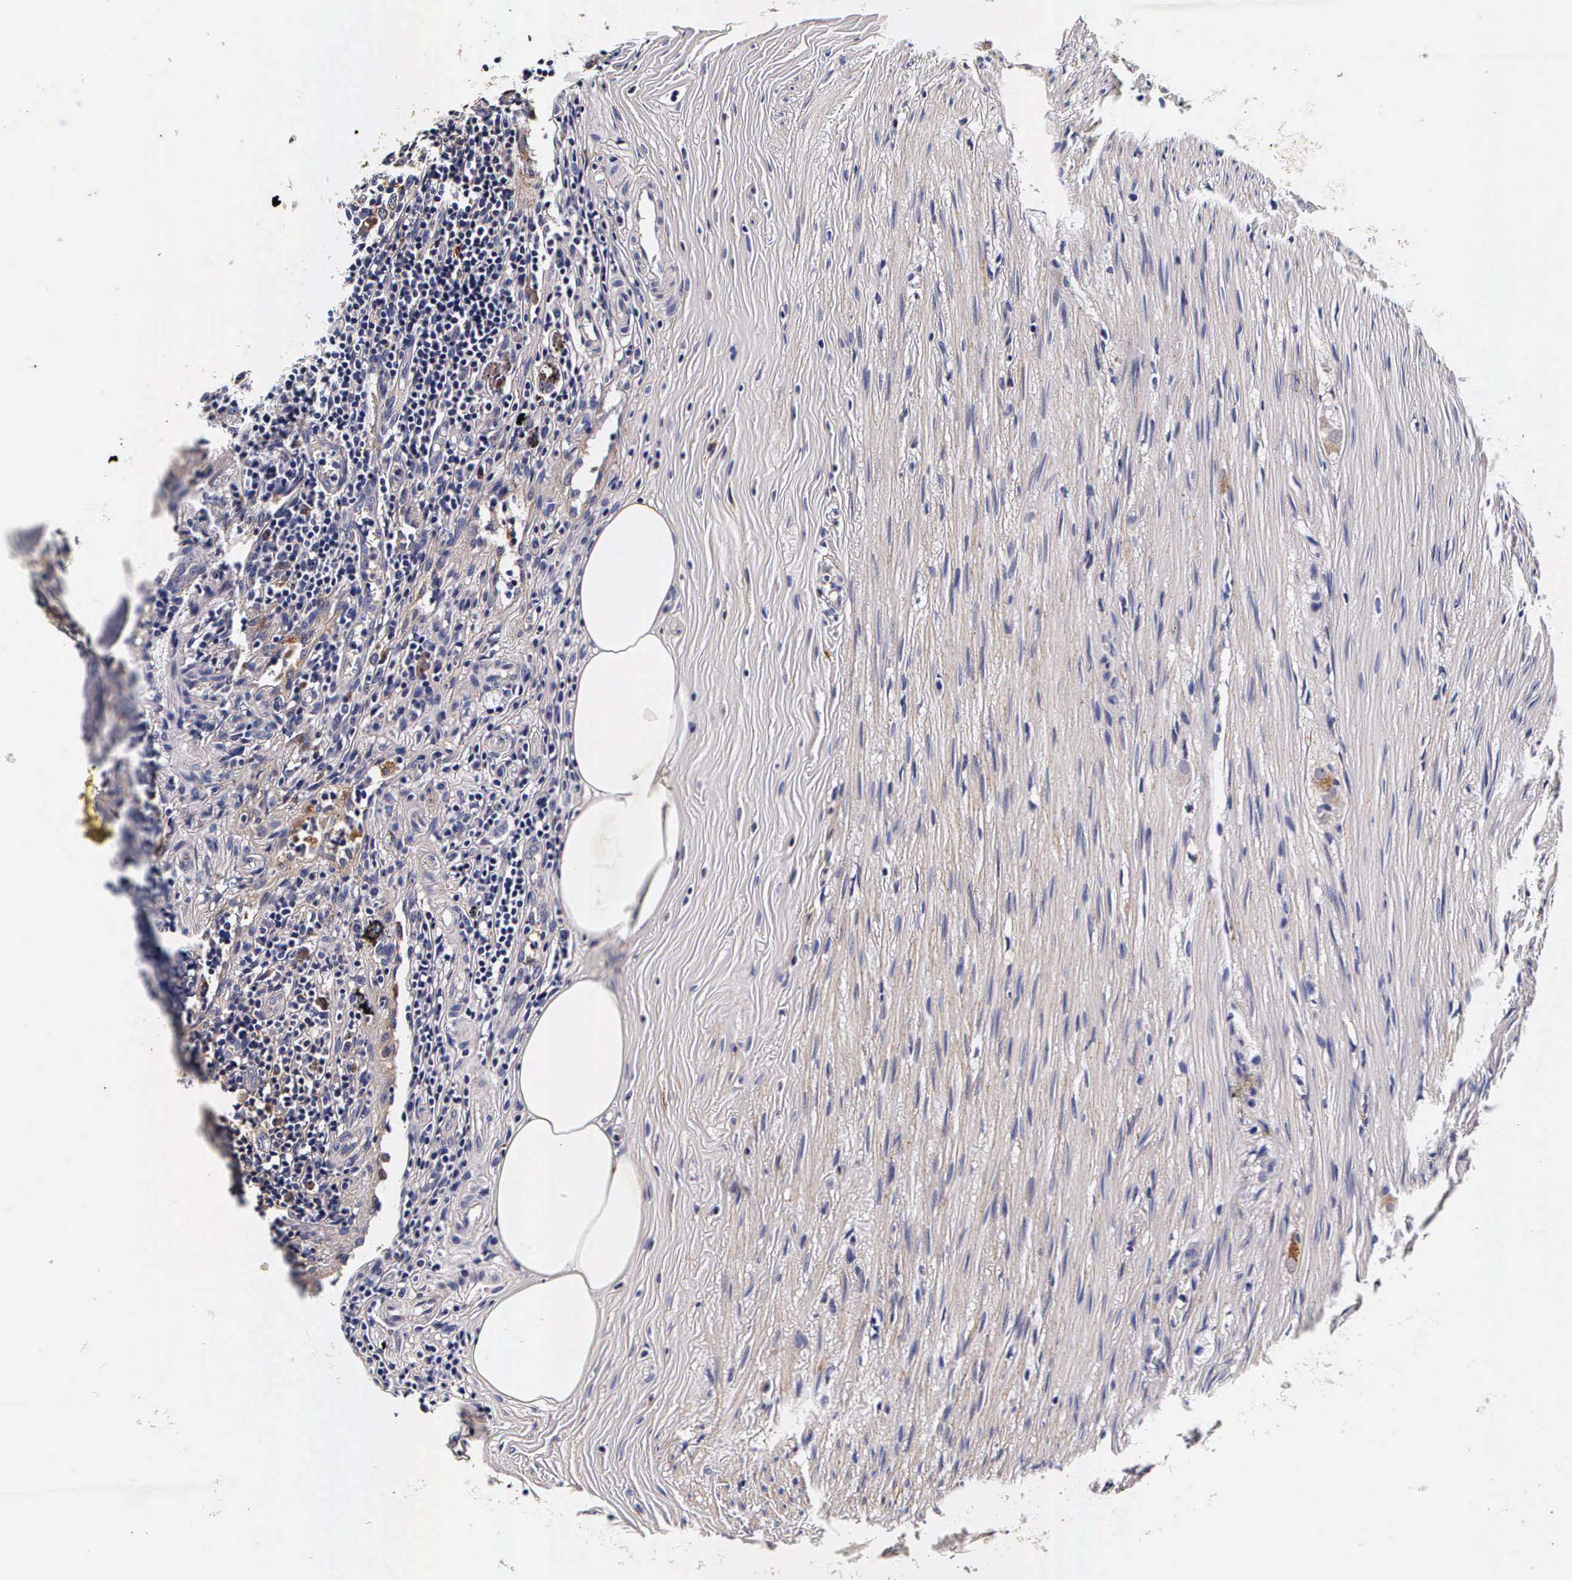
{"staining": {"intensity": "weak", "quantity": "<25%", "location": "cytoplasmic/membranous"}, "tissue": "appendix", "cell_type": "Glandular cells", "image_type": "normal", "snomed": [{"axis": "morphology", "description": "Normal tissue, NOS"}, {"axis": "topography", "description": "Appendix"}], "caption": "Immunohistochemistry (IHC) image of normal appendix: appendix stained with DAB (3,3'-diaminobenzidine) displays no significant protein positivity in glandular cells. Brightfield microscopy of IHC stained with DAB (brown) and hematoxylin (blue), captured at high magnification.", "gene": "CTSB", "patient": {"sex": "female", "age": 34}}